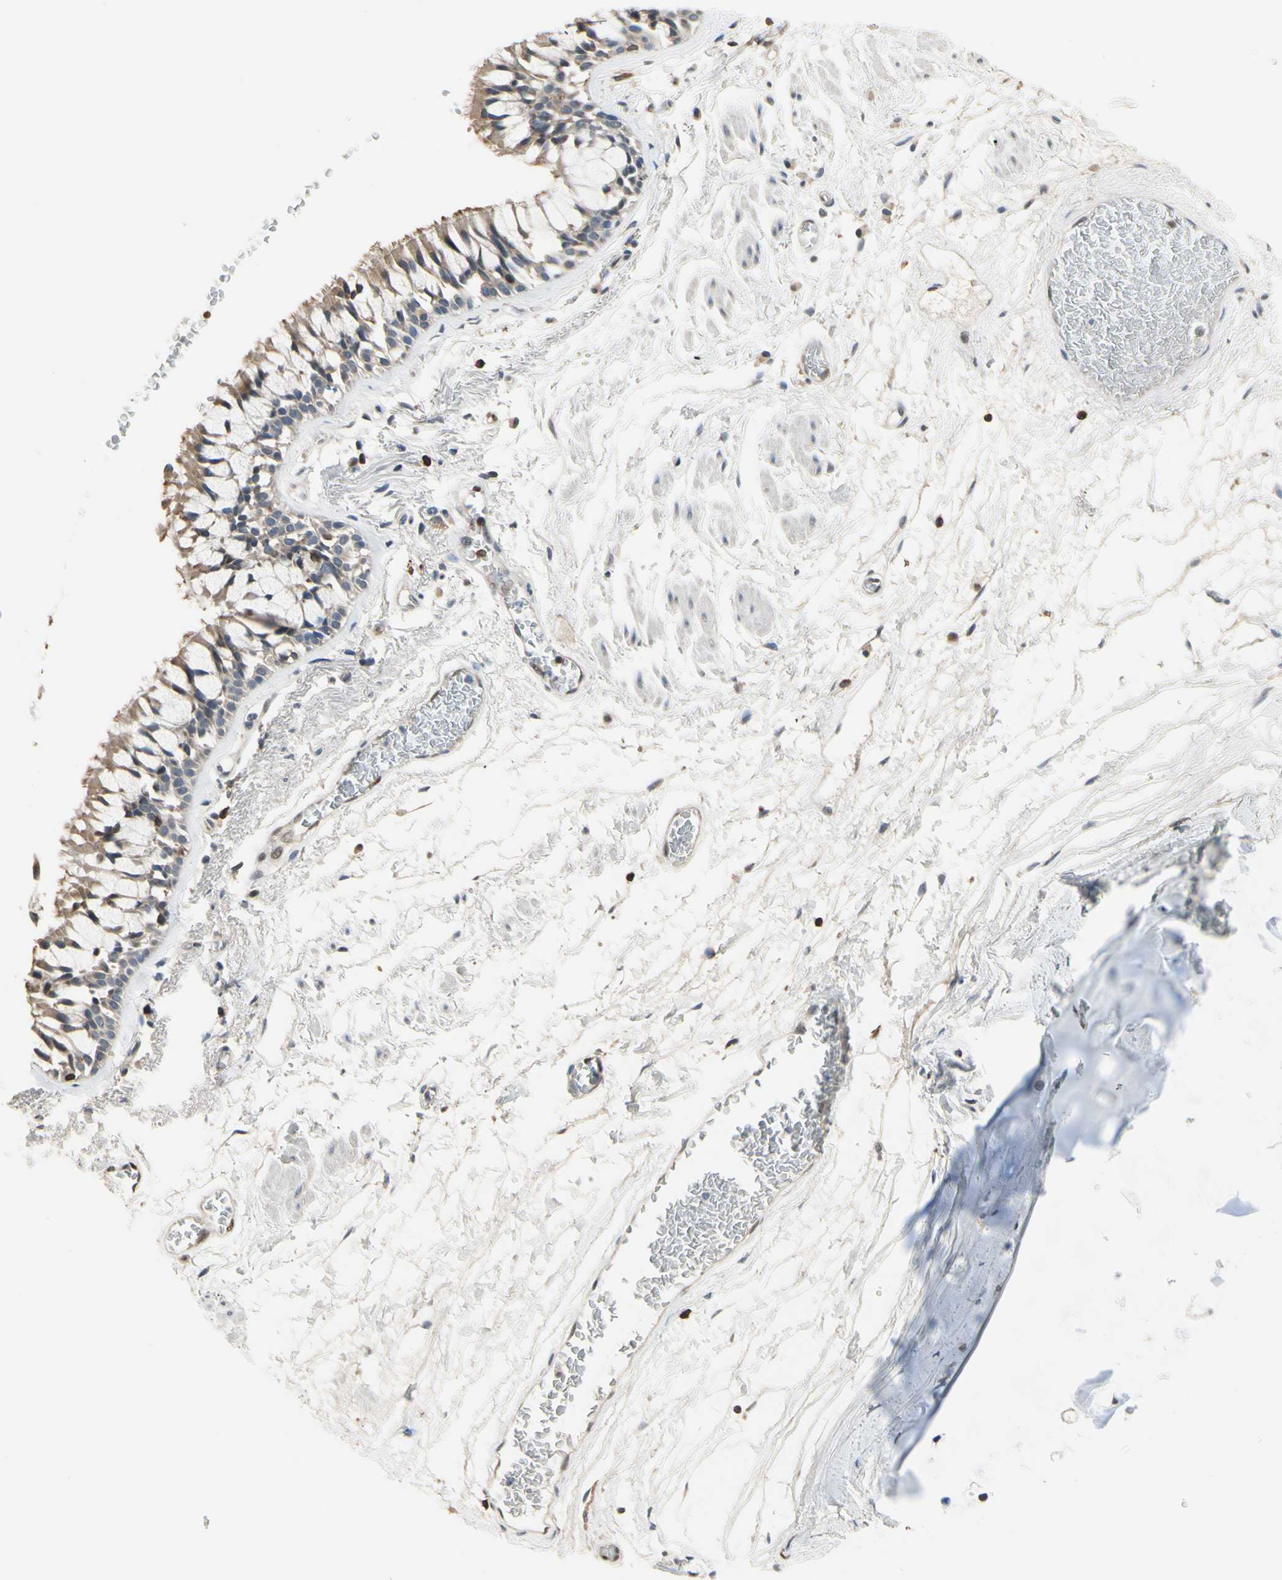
{"staining": {"intensity": "moderate", "quantity": ">75%", "location": "cytoplasmic/membranous"}, "tissue": "bronchus", "cell_type": "Respiratory epithelial cells", "image_type": "normal", "snomed": [{"axis": "morphology", "description": "Normal tissue, NOS"}, {"axis": "topography", "description": "Bronchus"}], "caption": "Immunohistochemical staining of benign bronchus shows >75% levels of moderate cytoplasmic/membranous protein positivity in approximately >75% of respiratory epithelial cells. (DAB (3,3'-diaminobenzidine) IHC, brown staining for protein, blue staining for nuclei).", "gene": "NFATC2", "patient": {"sex": "male", "age": 66}}